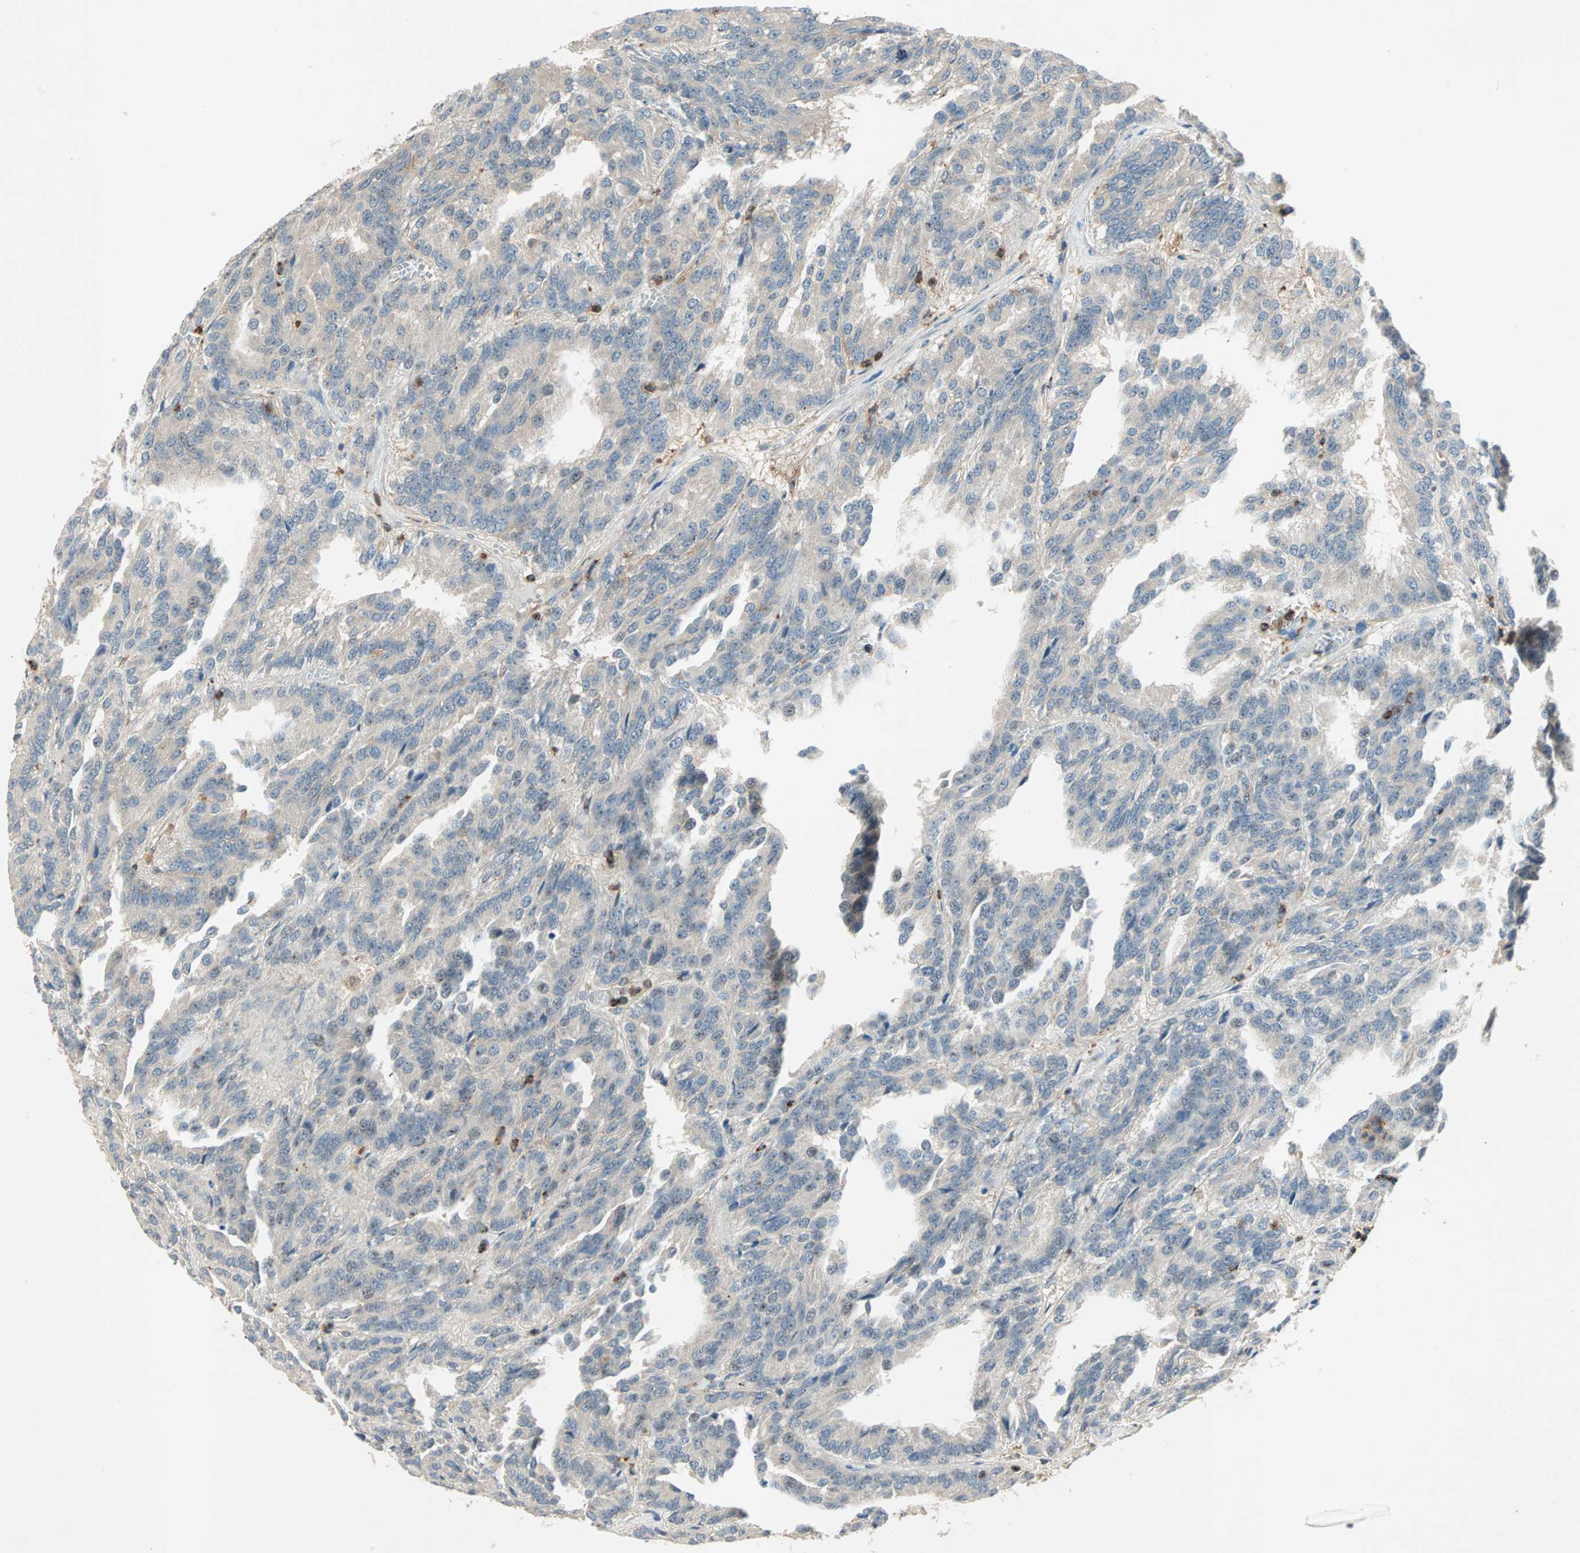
{"staining": {"intensity": "weak", "quantity": "25%-75%", "location": "cytoplasmic/membranous"}, "tissue": "renal cancer", "cell_type": "Tumor cells", "image_type": "cancer", "snomed": [{"axis": "morphology", "description": "Adenocarcinoma, NOS"}, {"axis": "topography", "description": "Kidney"}], "caption": "Renal cancer stained for a protein (brown) displays weak cytoplasmic/membranous positive expression in about 25%-75% of tumor cells.", "gene": "TEC", "patient": {"sex": "male", "age": 46}}